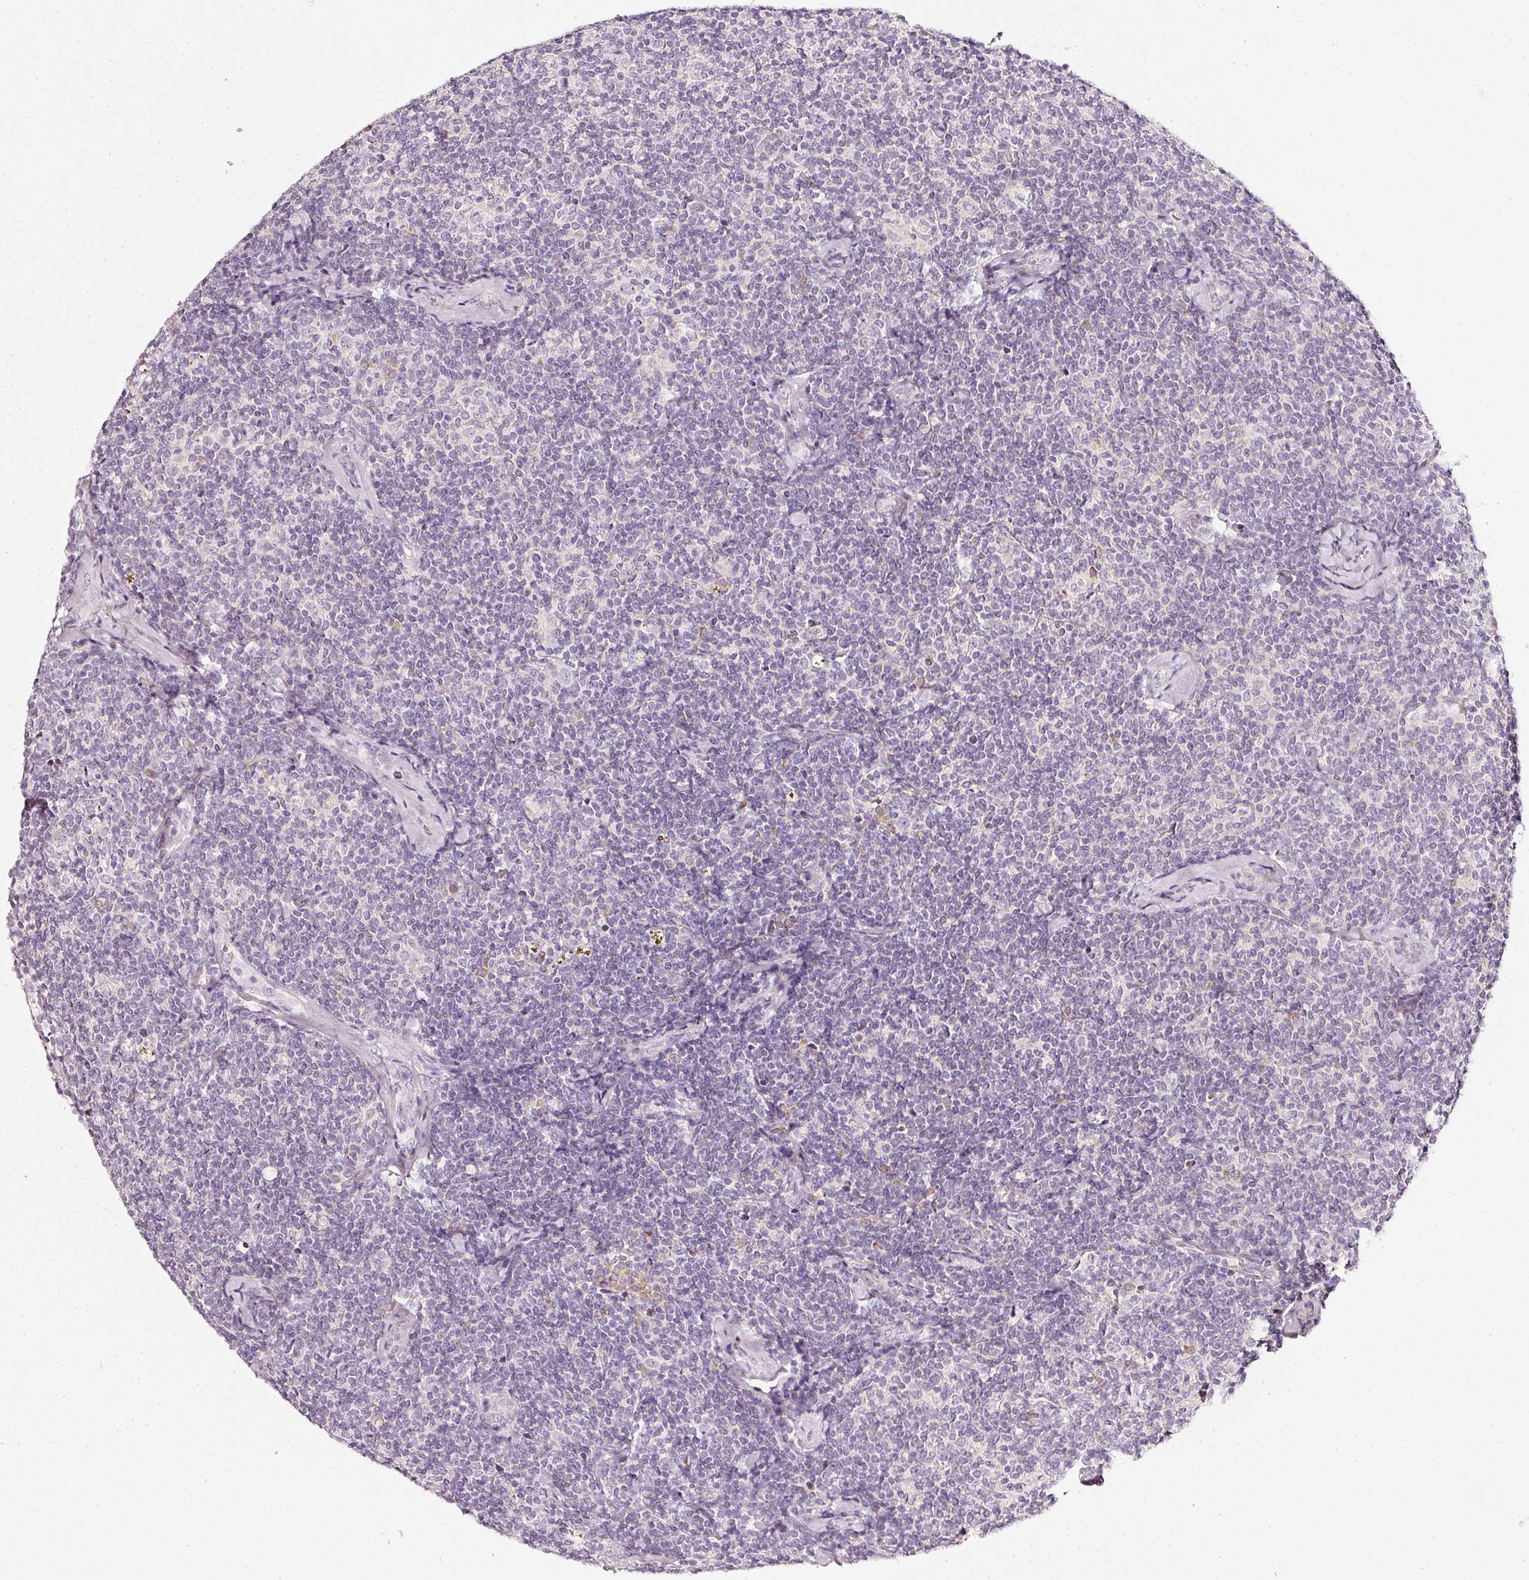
{"staining": {"intensity": "negative", "quantity": "none", "location": "none"}, "tissue": "lymphoma", "cell_type": "Tumor cells", "image_type": "cancer", "snomed": [{"axis": "morphology", "description": "Malignant lymphoma, non-Hodgkin's type, Low grade"}, {"axis": "topography", "description": "Lymph node"}], "caption": "IHC of lymphoma shows no positivity in tumor cells.", "gene": "CNP", "patient": {"sex": "female", "age": 56}}